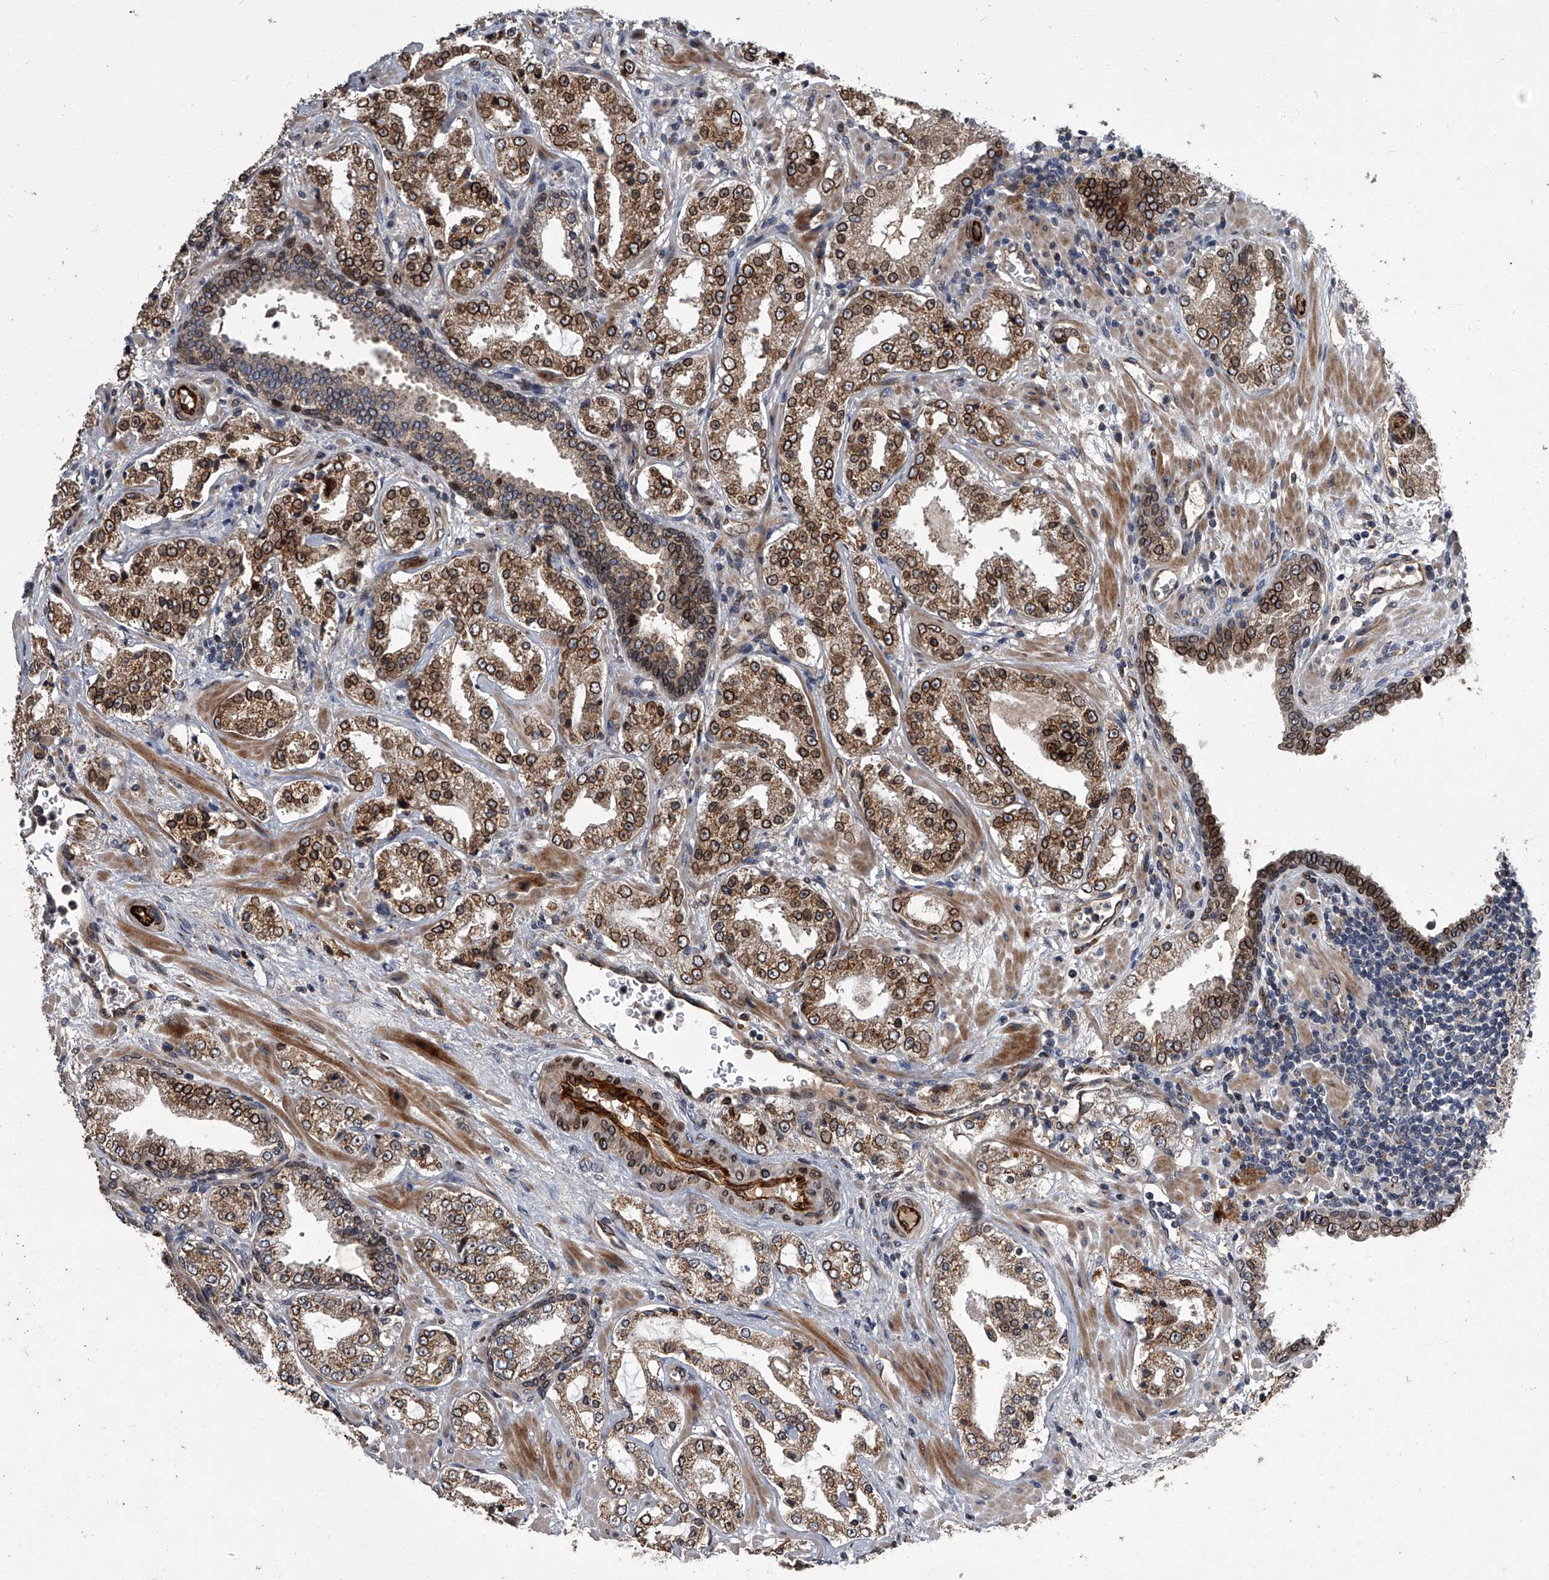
{"staining": {"intensity": "moderate", "quantity": ">75%", "location": "cytoplasmic/membranous,nuclear"}, "tissue": "prostate cancer", "cell_type": "Tumor cells", "image_type": "cancer", "snomed": [{"axis": "morphology", "description": "Adenocarcinoma, High grade"}, {"axis": "topography", "description": "Prostate"}], "caption": "A histopathology image of human high-grade adenocarcinoma (prostate) stained for a protein displays moderate cytoplasmic/membranous and nuclear brown staining in tumor cells.", "gene": "LRRC8C", "patient": {"sex": "male", "age": 64}}